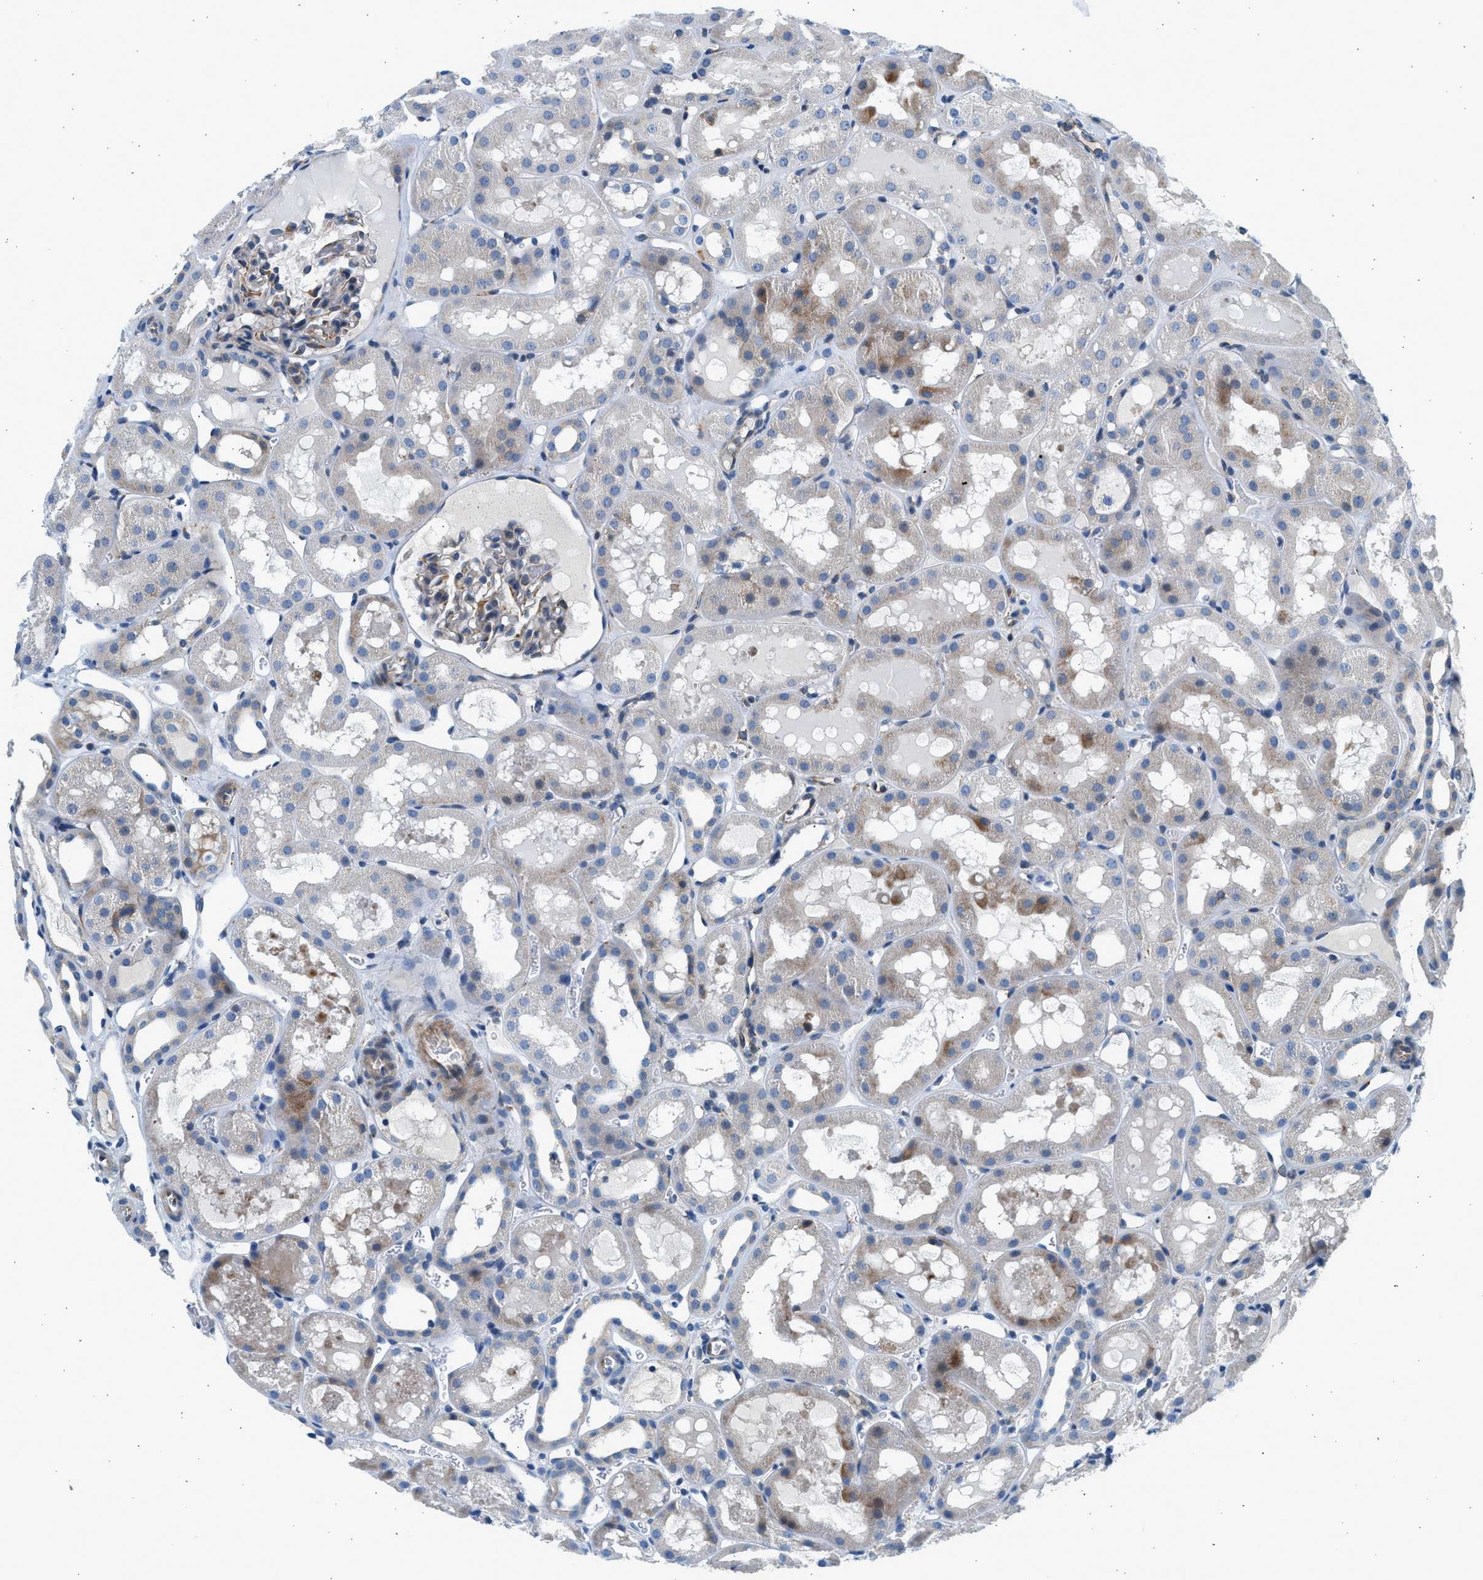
{"staining": {"intensity": "moderate", "quantity": "<25%", "location": "cytoplasmic/membranous"}, "tissue": "kidney", "cell_type": "Cells in glomeruli", "image_type": "normal", "snomed": [{"axis": "morphology", "description": "Normal tissue, NOS"}, {"axis": "topography", "description": "Kidney"}, {"axis": "topography", "description": "Urinary bladder"}], "caption": "This photomicrograph demonstrates immunohistochemistry staining of benign kidney, with low moderate cytoplasmic/membranous positivity in about <25% of cells in glomeruli.", "gene": "CNTN6", "patient": {"sex": "male", "age": 16}}